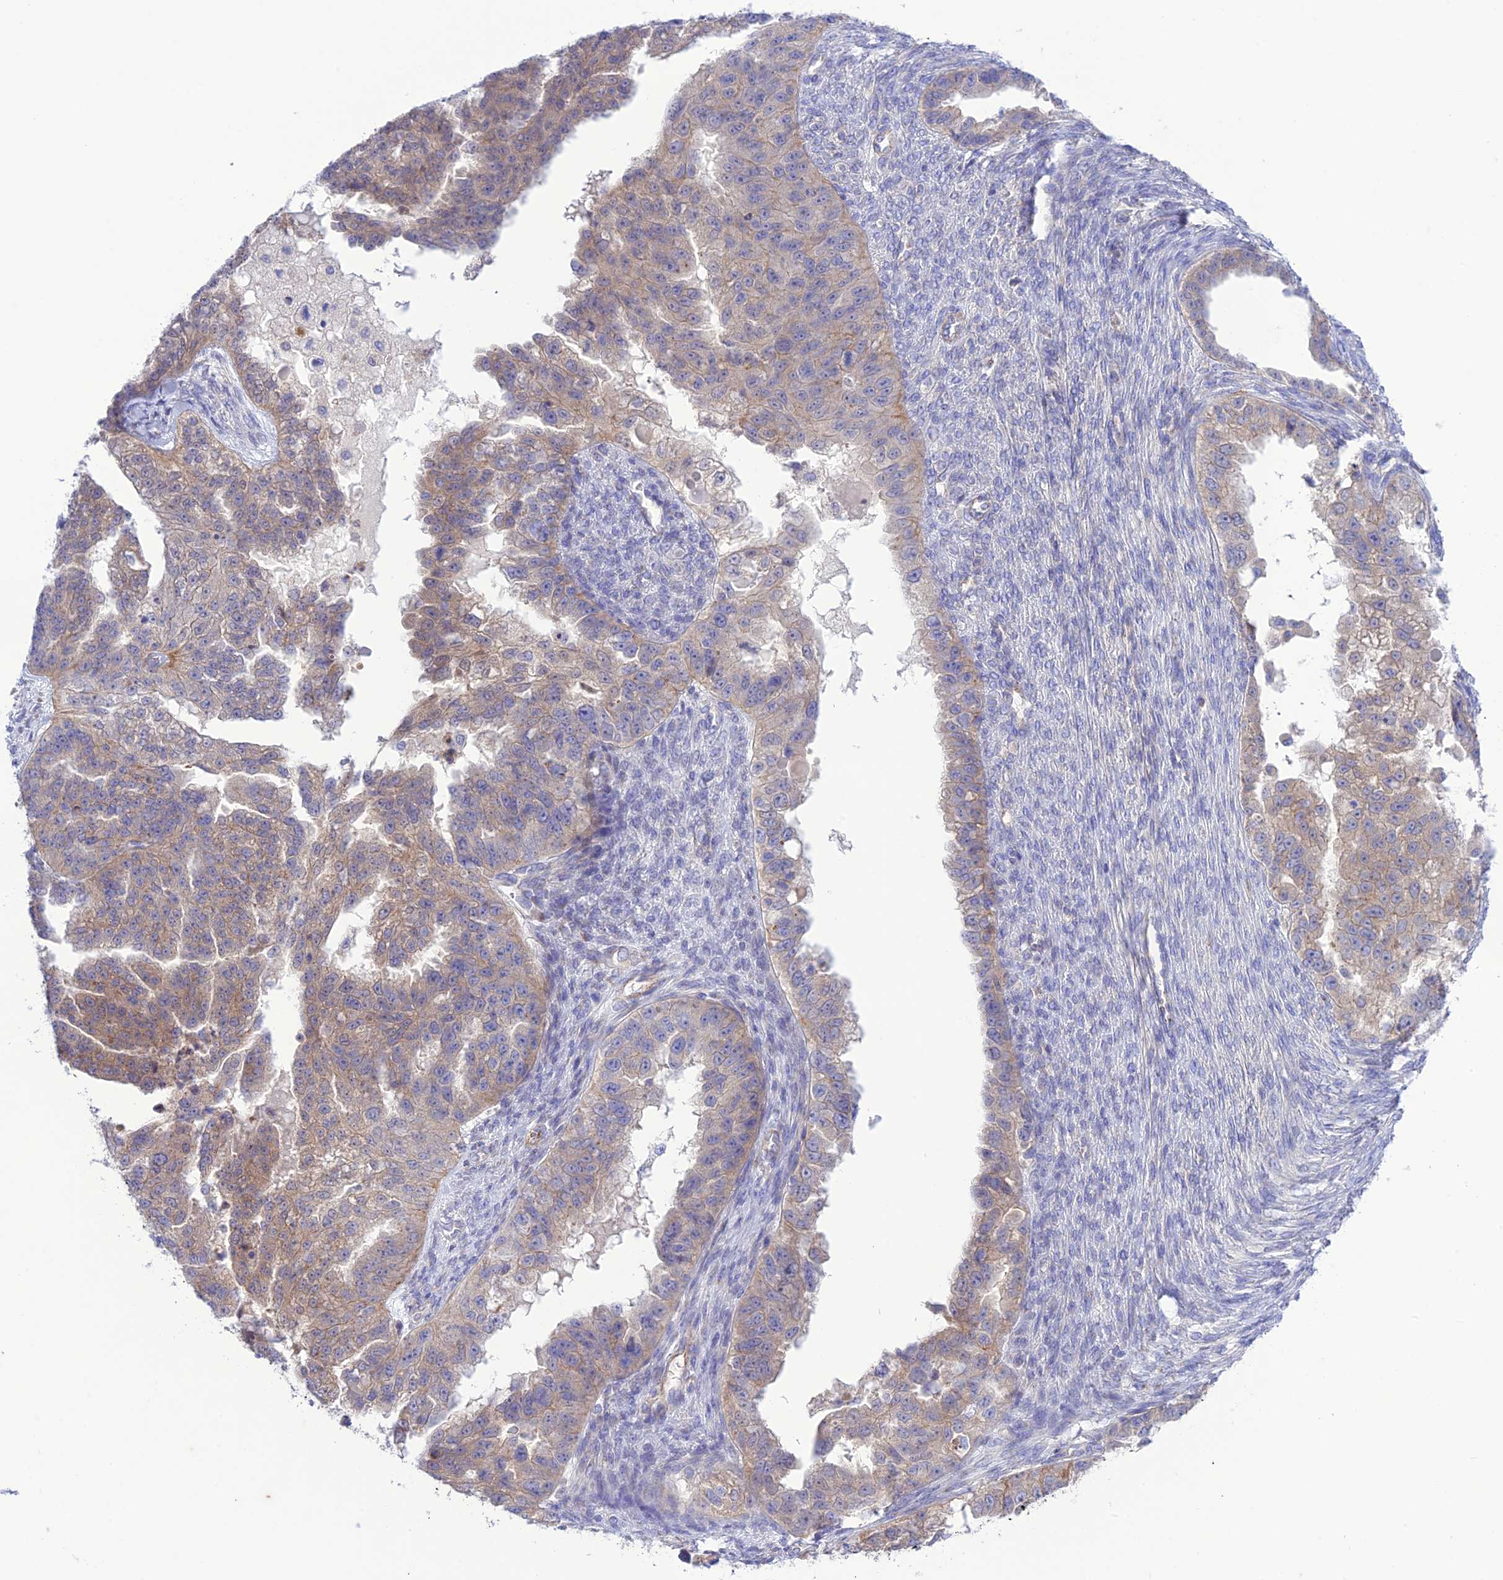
{"staining": {"intensity": "weak", "quantity": "25%-75%", "location": "cytoplasmic/membranous"}, "tissue": "ovarian cancer", "cell_type": "Tumor cells", "image_type": "cancer", "snomed": [{"axis": "morphology", "description": "Cystadenocarcinoma, serous, NOS"}, {"axis": "topography", "description": "Ovary"}], "caption": "IHC histopathology image of human serous cystadenocarcinoma (ovarian) stained for a protein (brown), which demonstrates low levels of weak cytoplasmic/membranous expression in approximately 25%-75% of tumor cells.", "gene": "CHSY3", "patient": {"sex": "female", "age": 58}}